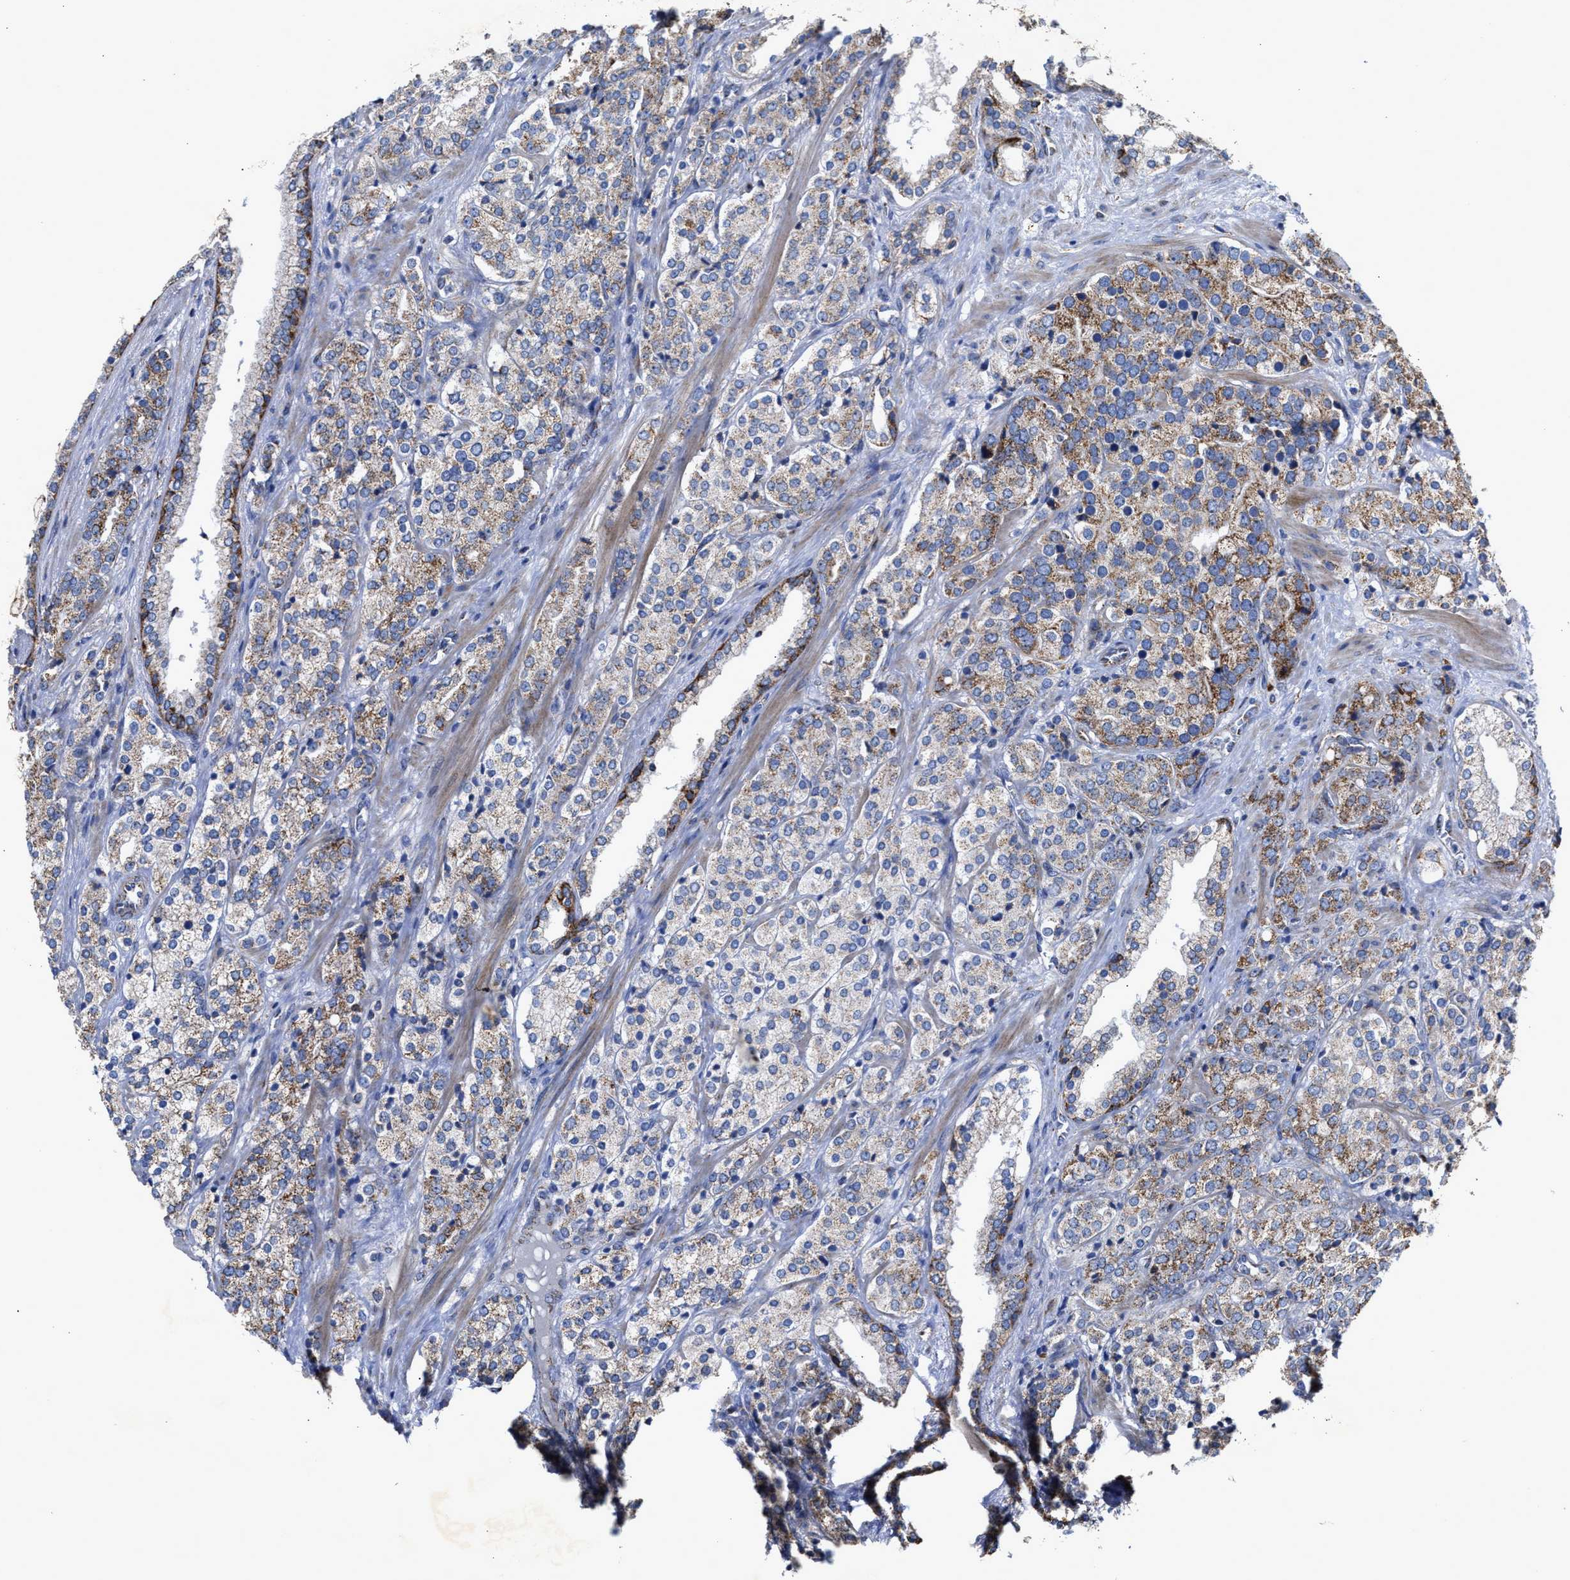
{"staining": {"intensity": "moderate", "quantity": "25%-75%", "location": "cytoplasmic/membranous"}, "tissue": "prostate cancer", "cell_type": "Tumor cells", "image_type": "cancer", "snomed": [{"axis": "morphology", "description": "Adenocarcinoma, High grade"}, {"axis": "topography", "description": "Prostate"}], "caption": "Immunohistochemistry staining of prostate cancer (high-grade adenocarcinoma), which exhibits medium levels of moderate cytoplasmic/membranous expression in about 25%-75% of tumor cells indicating moderate cytoplasmic/membranous protein staining. The staining was performed using DAB (brown) for protein detection and nuclei were counterstained in hematoxylin (blue).", "gene": "MECR", "patient": {"sex": "male", "age": 71}}